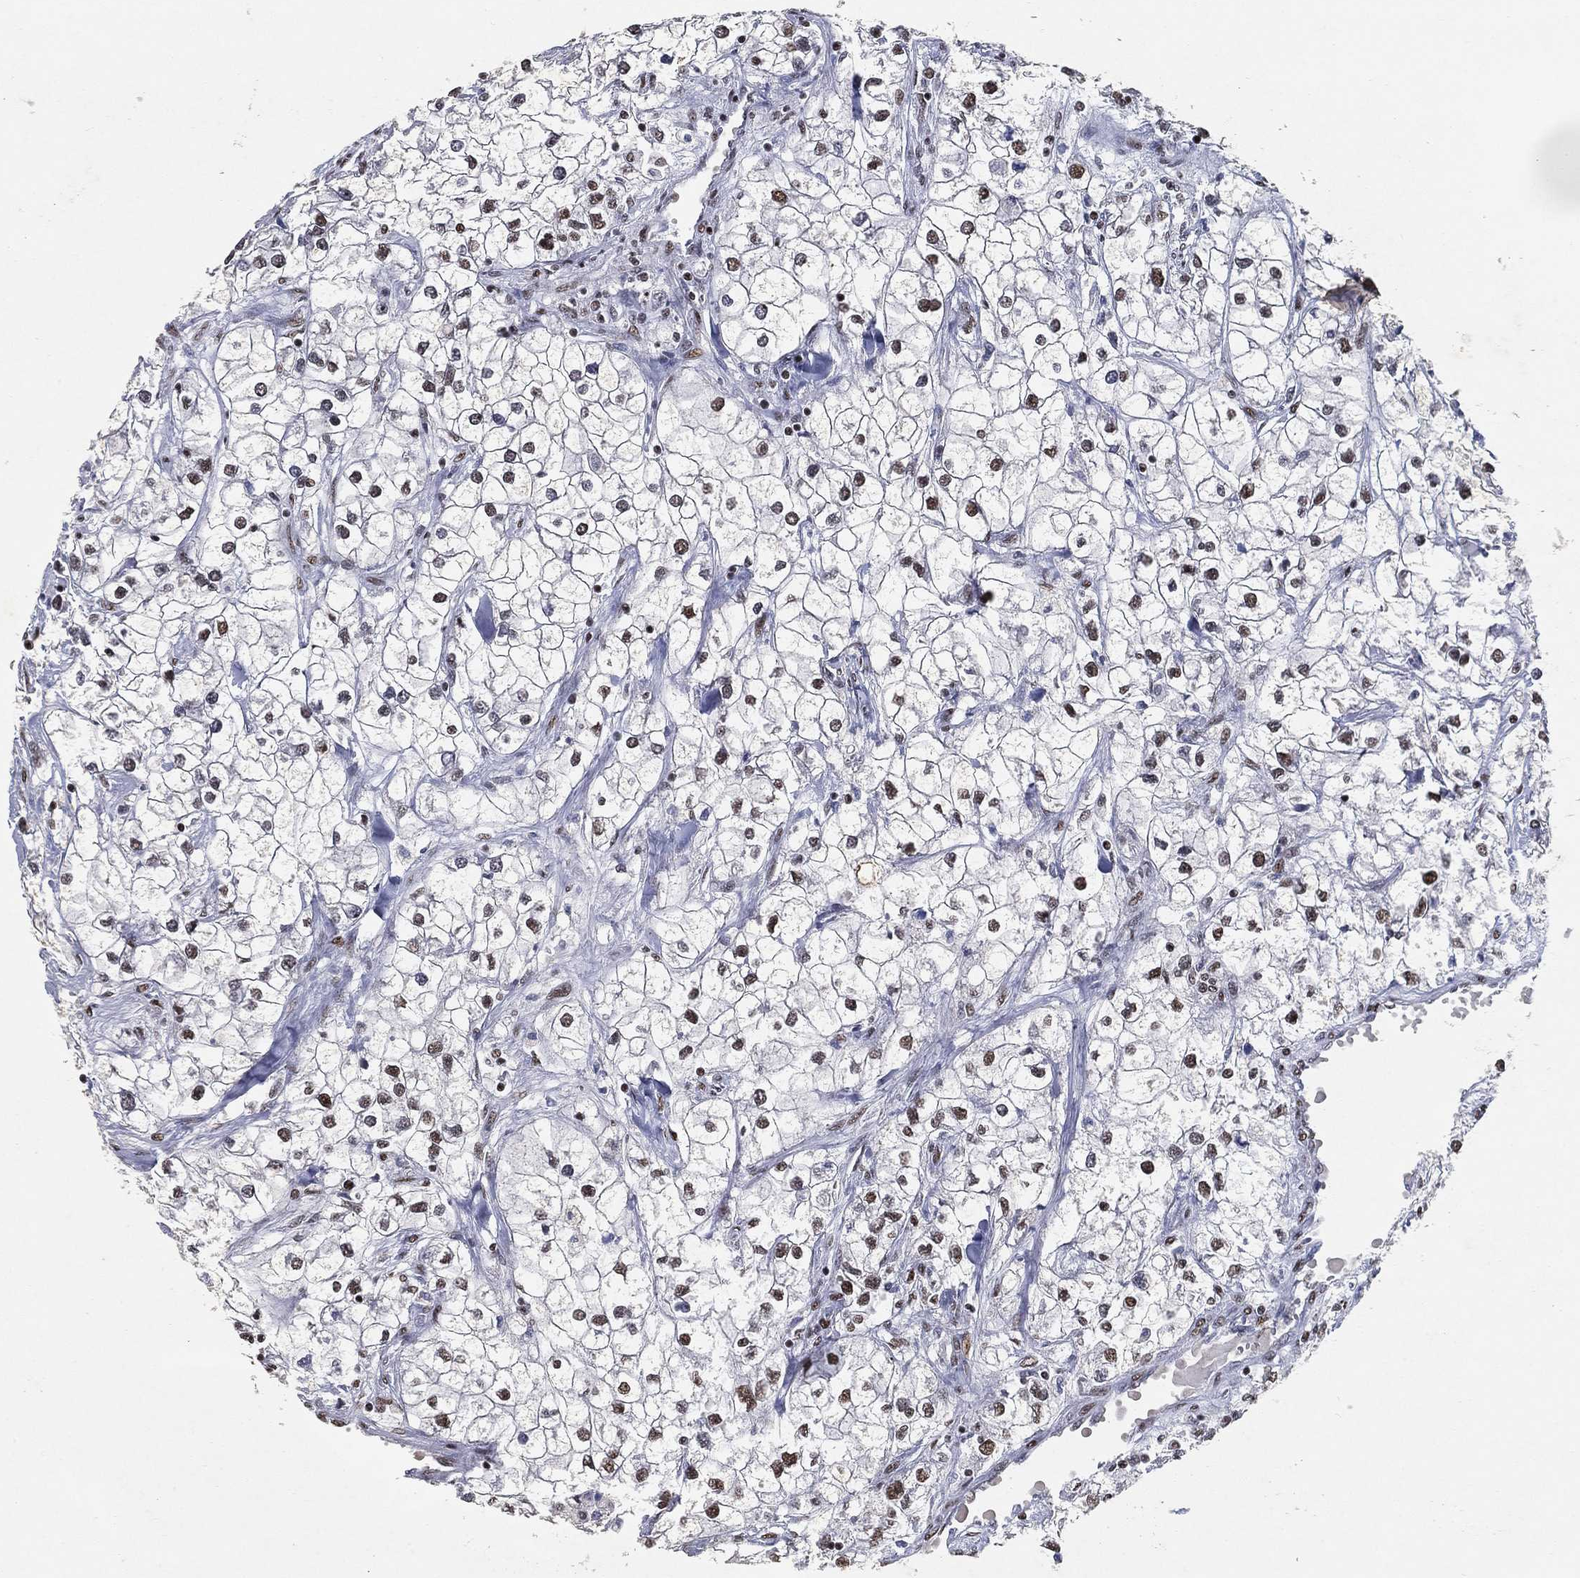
{"staining": {"intensity": "moderate", "quantity": ">75%", "location": "nuclear"}, "tissue": "renal cancer", "cell_type": "Tumor cells", "image_type": "cancer", "snomed": [{"axis": "morphology", "description": "Adenocarcinoma, NOS"}, {"axis": "topography", "description": "Kidney"}], "caption": "Protein expression analysis of adenocarcinoma (renal) exhibits moderate nuclear staining in about >75% of tumor cells.", "gene": "DDX27", "patient": {"sex": "male", "age": 59}}